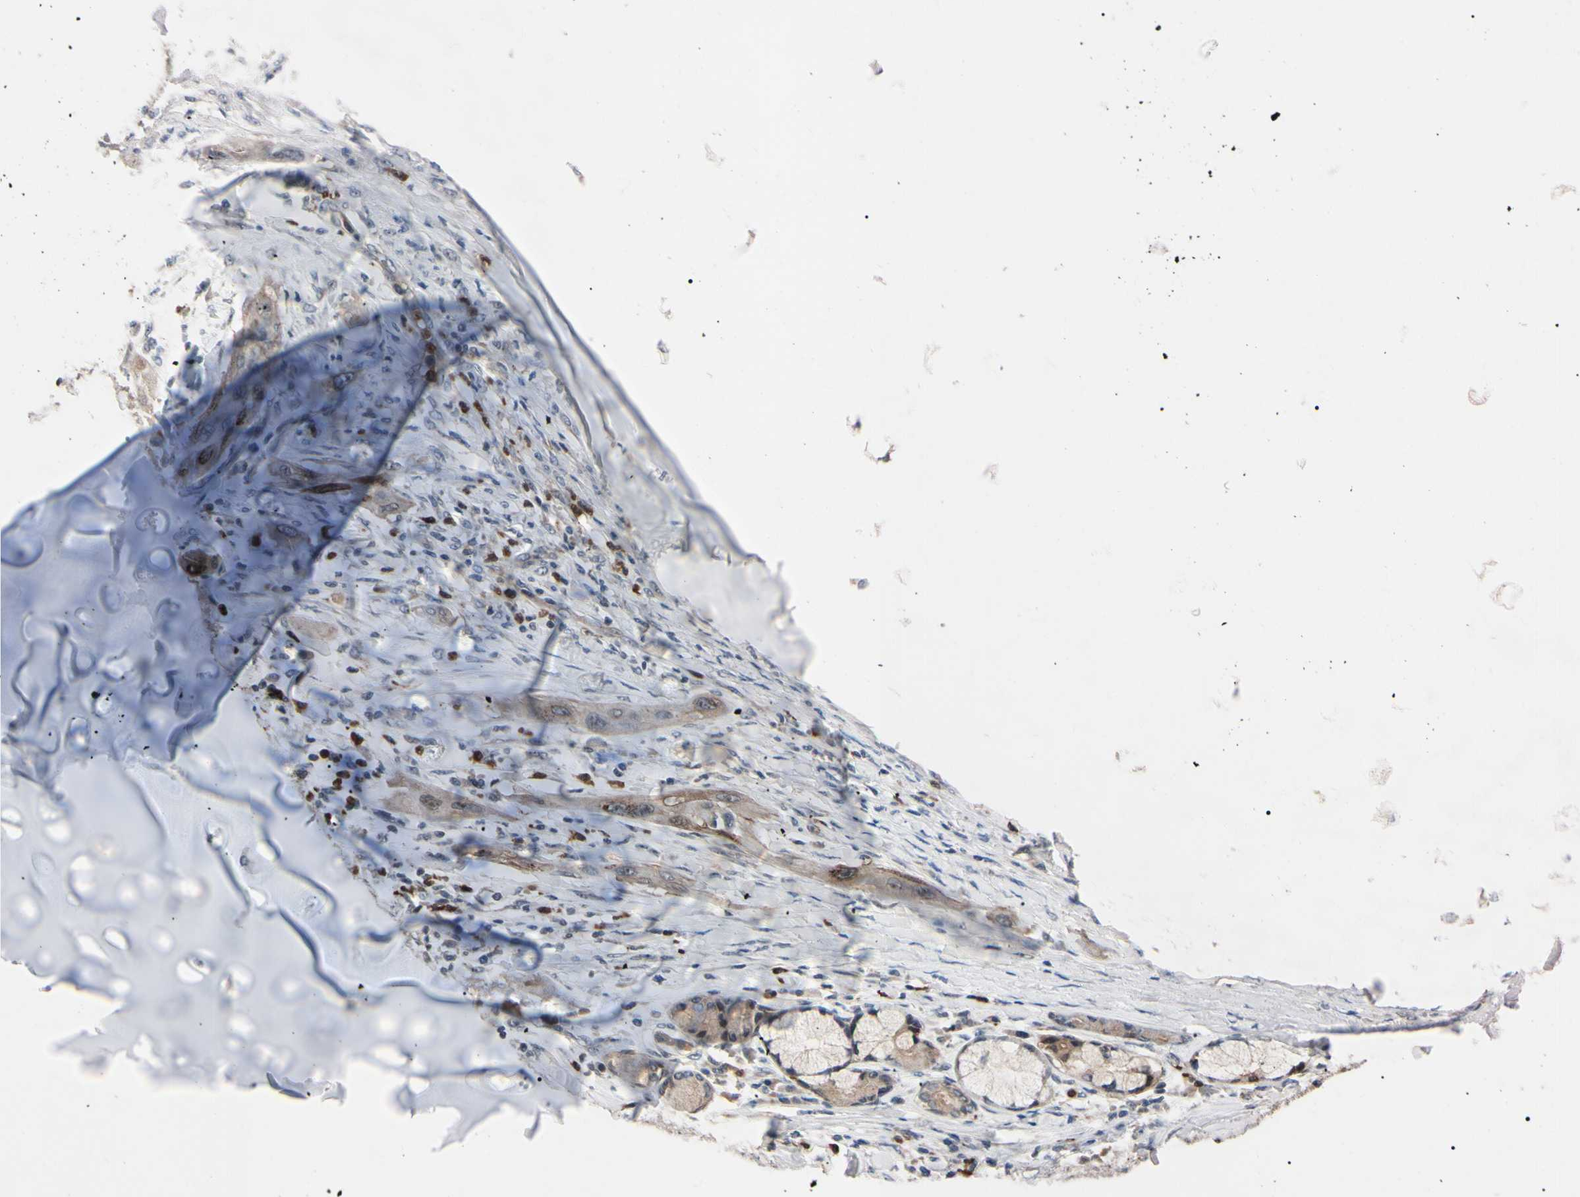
{"staining": {"intensity": "weak", "quantity": ">75%", "location": "cytoplasmic/membranous"}, "tissue": "lung cancer", "cell_type": "Tumor cells", "image_type": "cancer", "snomed": [{"axis": "morphology", "description": "Squamous cell carcinoma, NOS"}, {"axis": "topography", "description": "Lung"}], "caption": "Immunohistochemistry of lung cancer reveals low levels of weak cytoplasmic/membranous staining in approximately >75% of tumor cells.", "gene": "TRAF5", "patient": {"sex": "female", "age": 47}}